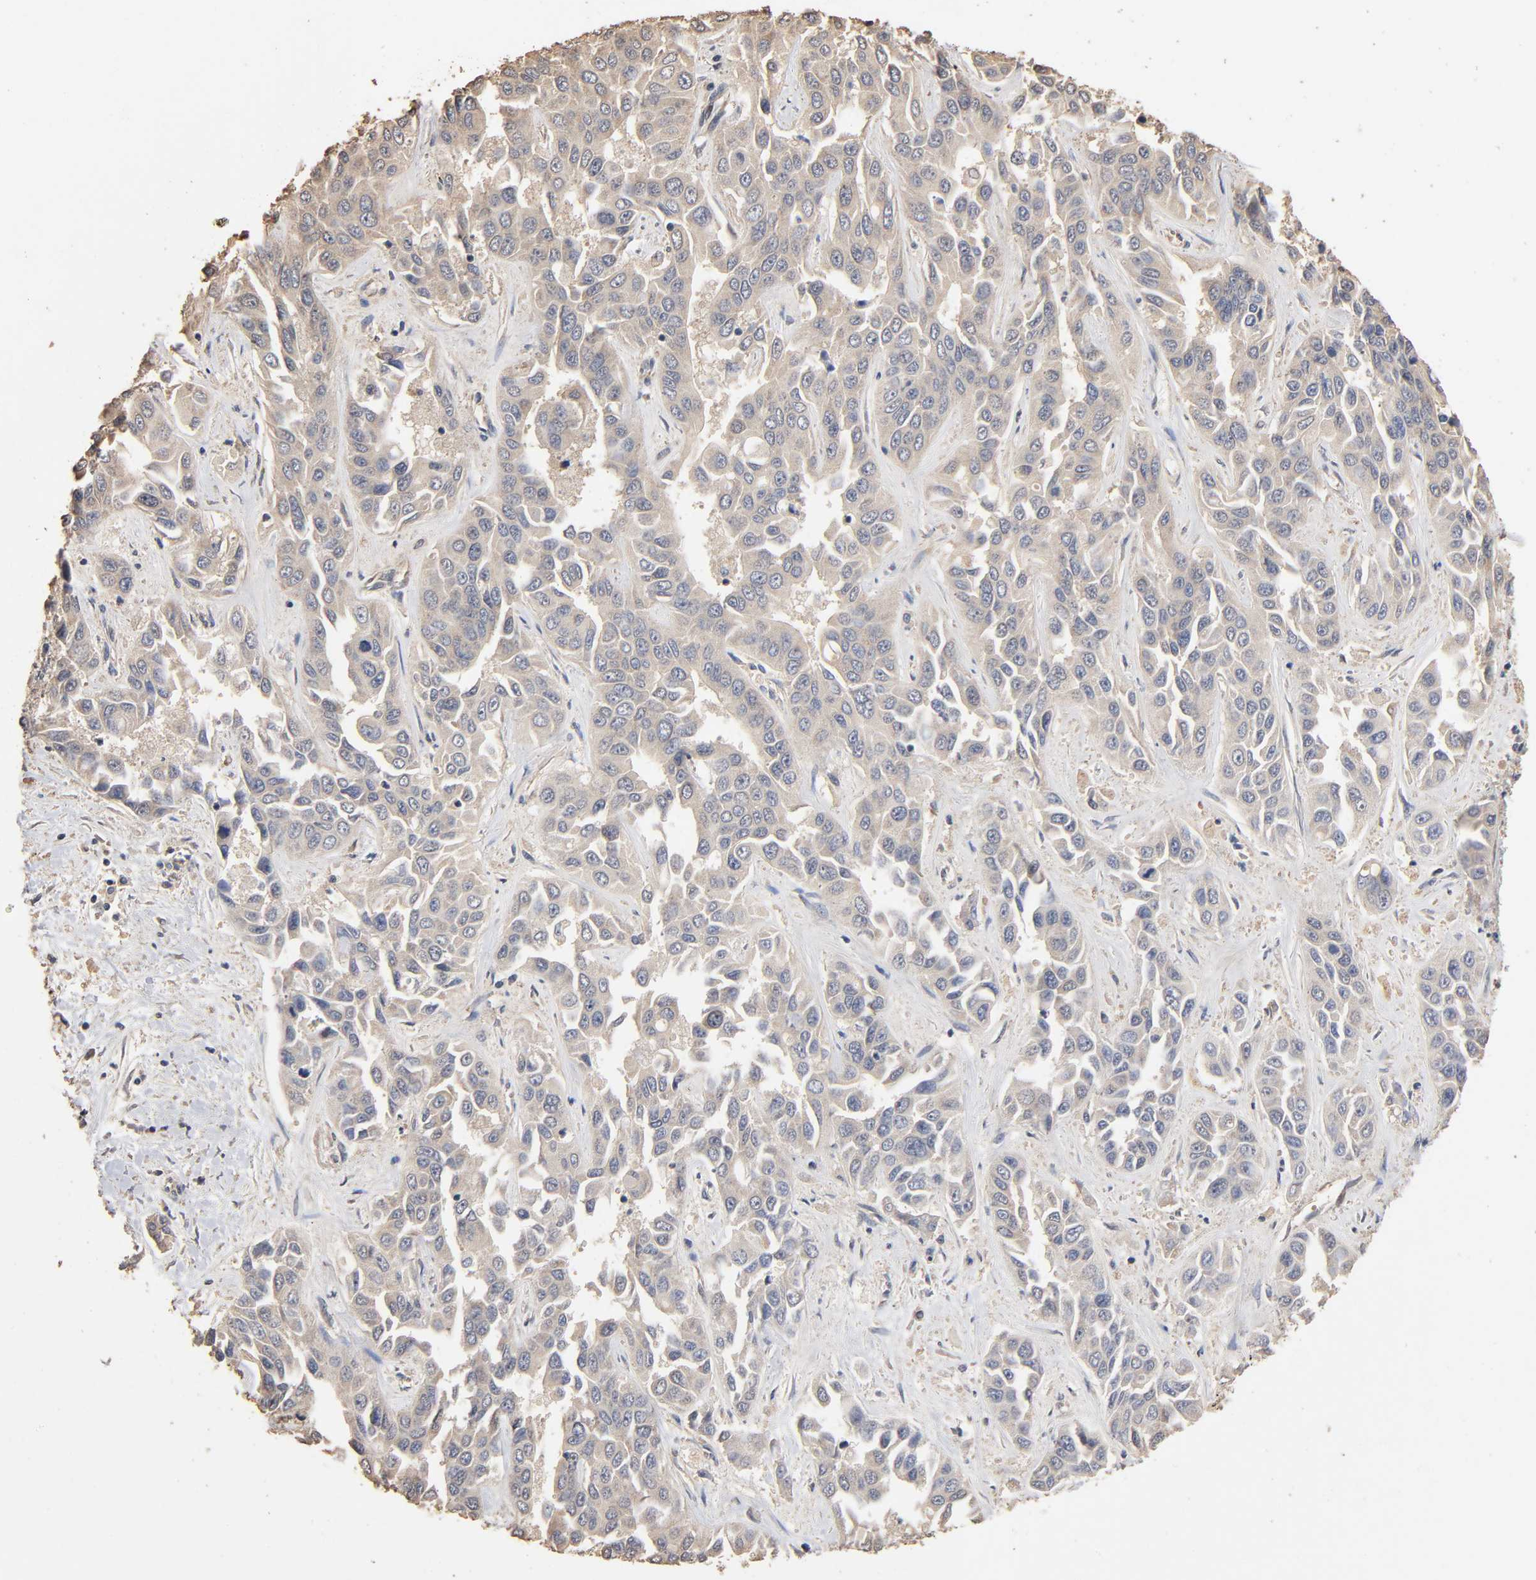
{"staining": {"intensity": "weak", "quantity": "25%-75%", "location": "cytoplasmic/membranous"}, "tissue": "liver cancer", "cell_type": "Tumor cells", "image_type": "cancer", "snomed": [{"axis": "morphology", "description": "Cholangiocarcinoma"}, {"axis": "topography", "description": "Liver"}], "caption": "IHC (DAB) staining of human cholangiocarcinoma (liver) shows weak cytoplasmic/membranous protein positivity in approximately 25%-75% of tumor cells. The staining was performed using DAB to visualize the protein expression in brown, while the nuclei were stained in blue with hematoxylin (Magnification: 20x).", "gene": "ARHGEF7", "patient": {"sex": "female", "age": 52}}